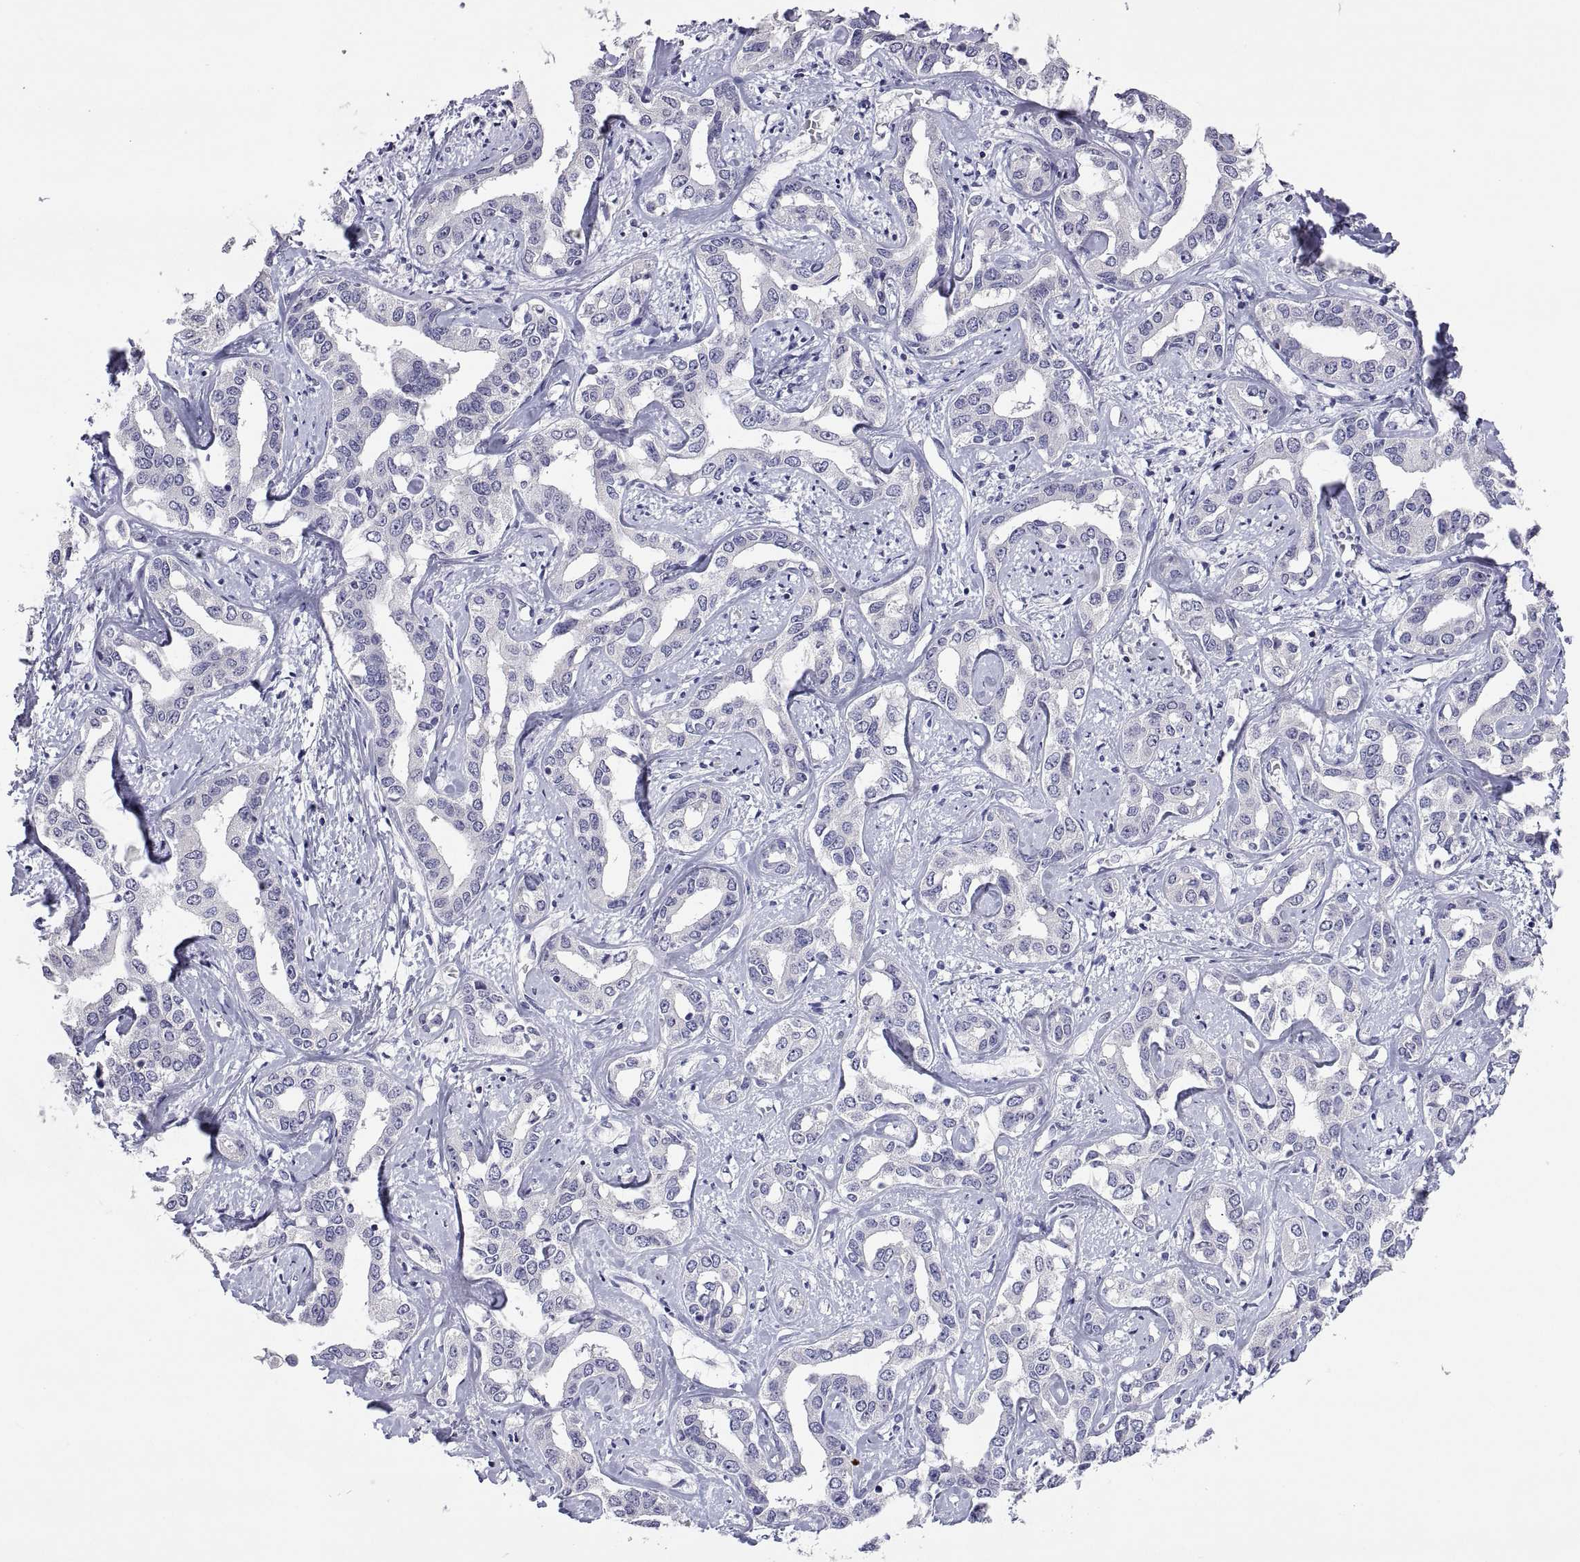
{"staining": {"intensity": "negative", "quantity": "none", "location": "none"}, "tissue": "liver cancer", "cell_type": "Tumor cells", "image_type": "cancer", "snomed": [{"axis": "morphology", "description": "Cholangiocarcinoma"}, {"axis": "topography", "description": "Liver"}], "caption": "The image shows no staining of tumor cells in cholangiocarcinoma (liver). (Brightfield microscopy of DAB (3,3'-diaminobenzidine) immunohistochemistry at high magnification).", "gene": "MS4A1", "patient": {"sex": "male", "age": 59}}